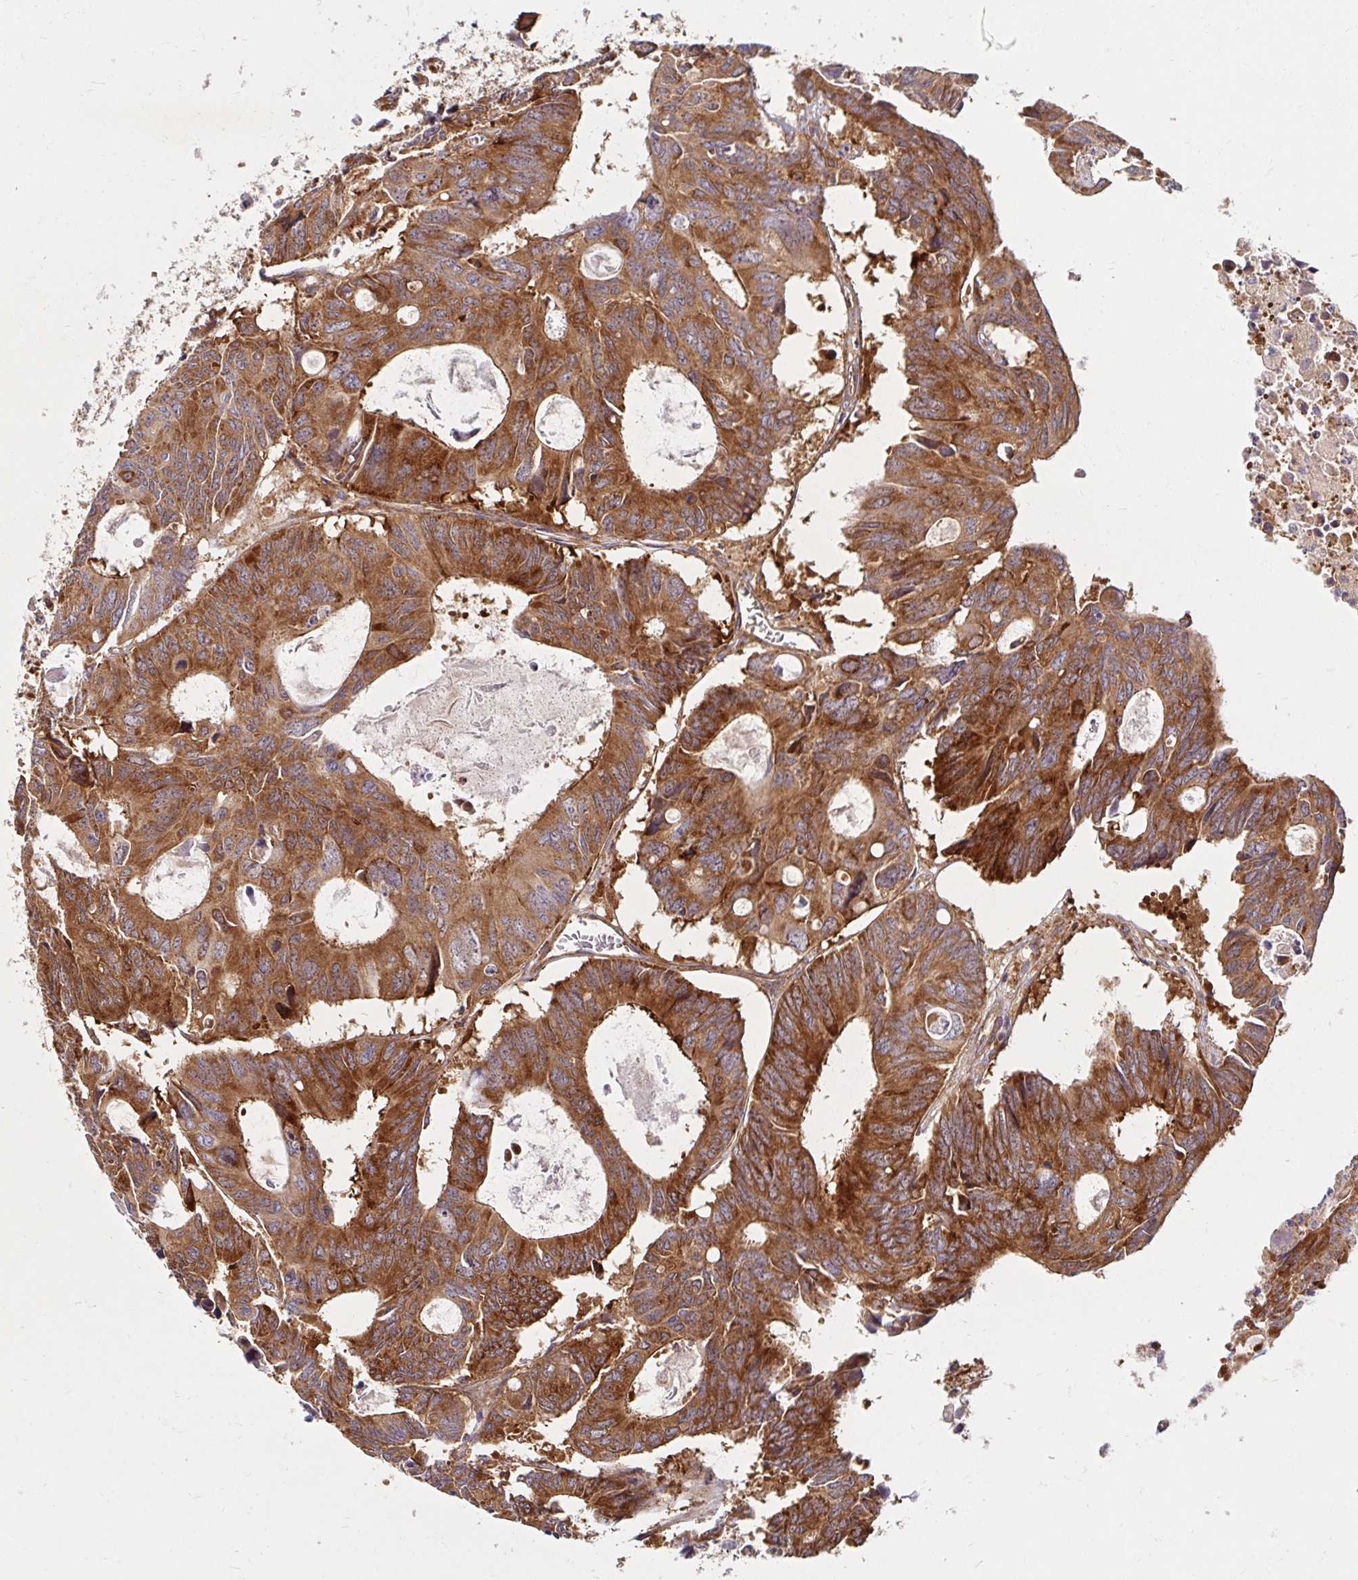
{"staining": {"intensity": "moderate", "quantity": ">75%", "location": "cytoplasmic/membranous"}, "tissue": "colorectal cancer", "cell_type": "Tumor cells", "image_type": "cancer", "snomed": [{"axis": "morphology", "description": "Adenocarcinoma, NOS"}, {"axis": "topography", "description": "Rectum"}], "caption": "Immunohistochemical staining of colorectal adenocarcinoma reveals medium levels of moderate cytoplasmic/membranous positivity in about >75% of tumor cells.", "gene": "BTF3", "patient": {"sex": "male", "age": 76}}